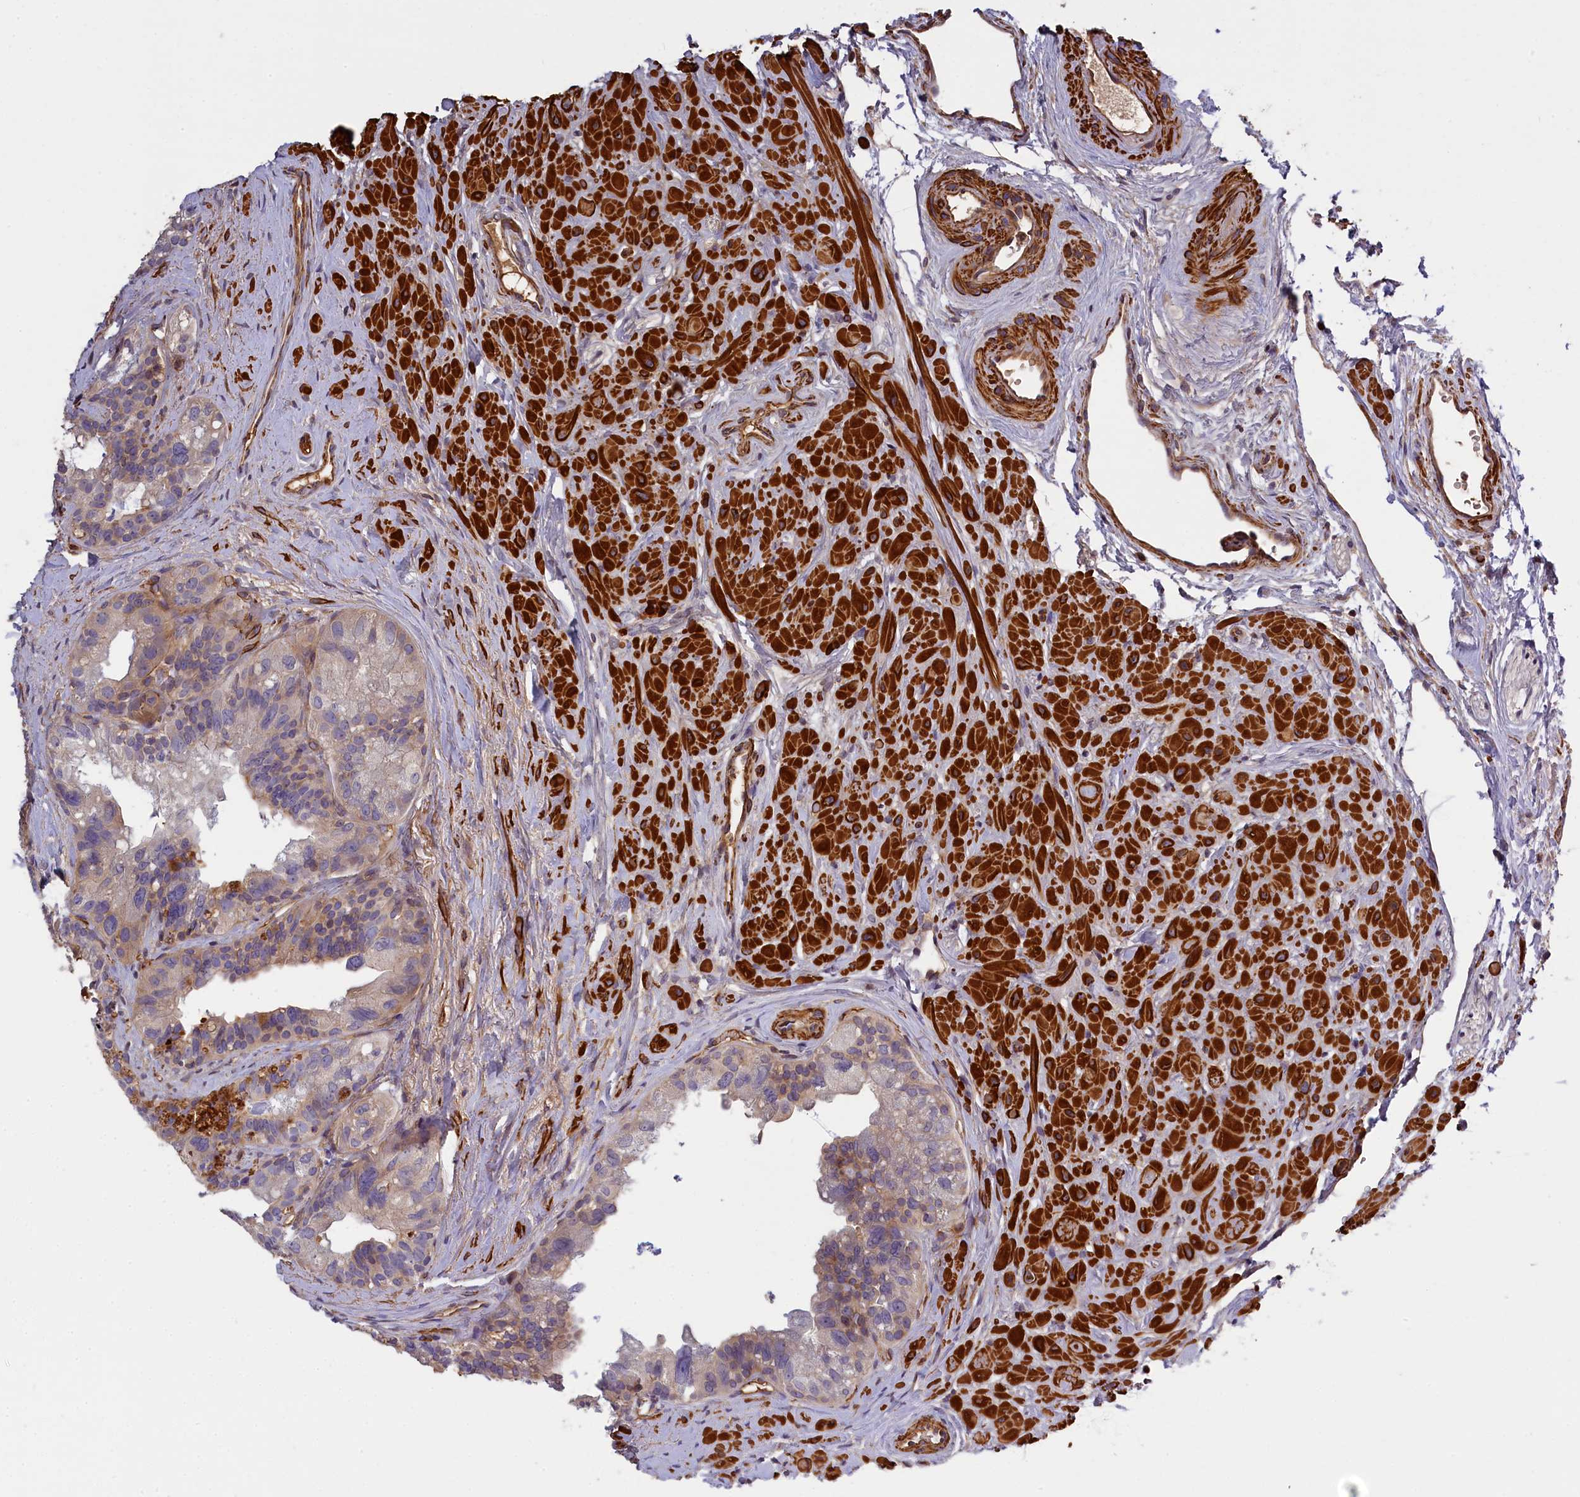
{"staining": {"intensity": "weak", "quantity": "<25%", "location": "cytoplasmic/membranous"}, "tissue": "prostate cancer", "cell_type": "Tumor cells", "image_type": "cancer", "snomed": [{"axis": "morphology", "description": "Normal tissue, NOS"}, {"axis": "morphology", "description": "Adenocarcinoma, Low grade"}, {"axis": "topography", "description": "Prostate"}], "caption": "The immunohistochemistry micrograph has no significant positivity in tumor cells of prostate cancer (adenocarcinoma (low-grade)) tissue. (DAB immunohistochemistry (IHC) with hematoxylin counter stain).", "gene": "FUZ", "patient": {"sex": "male", "age": 72}}